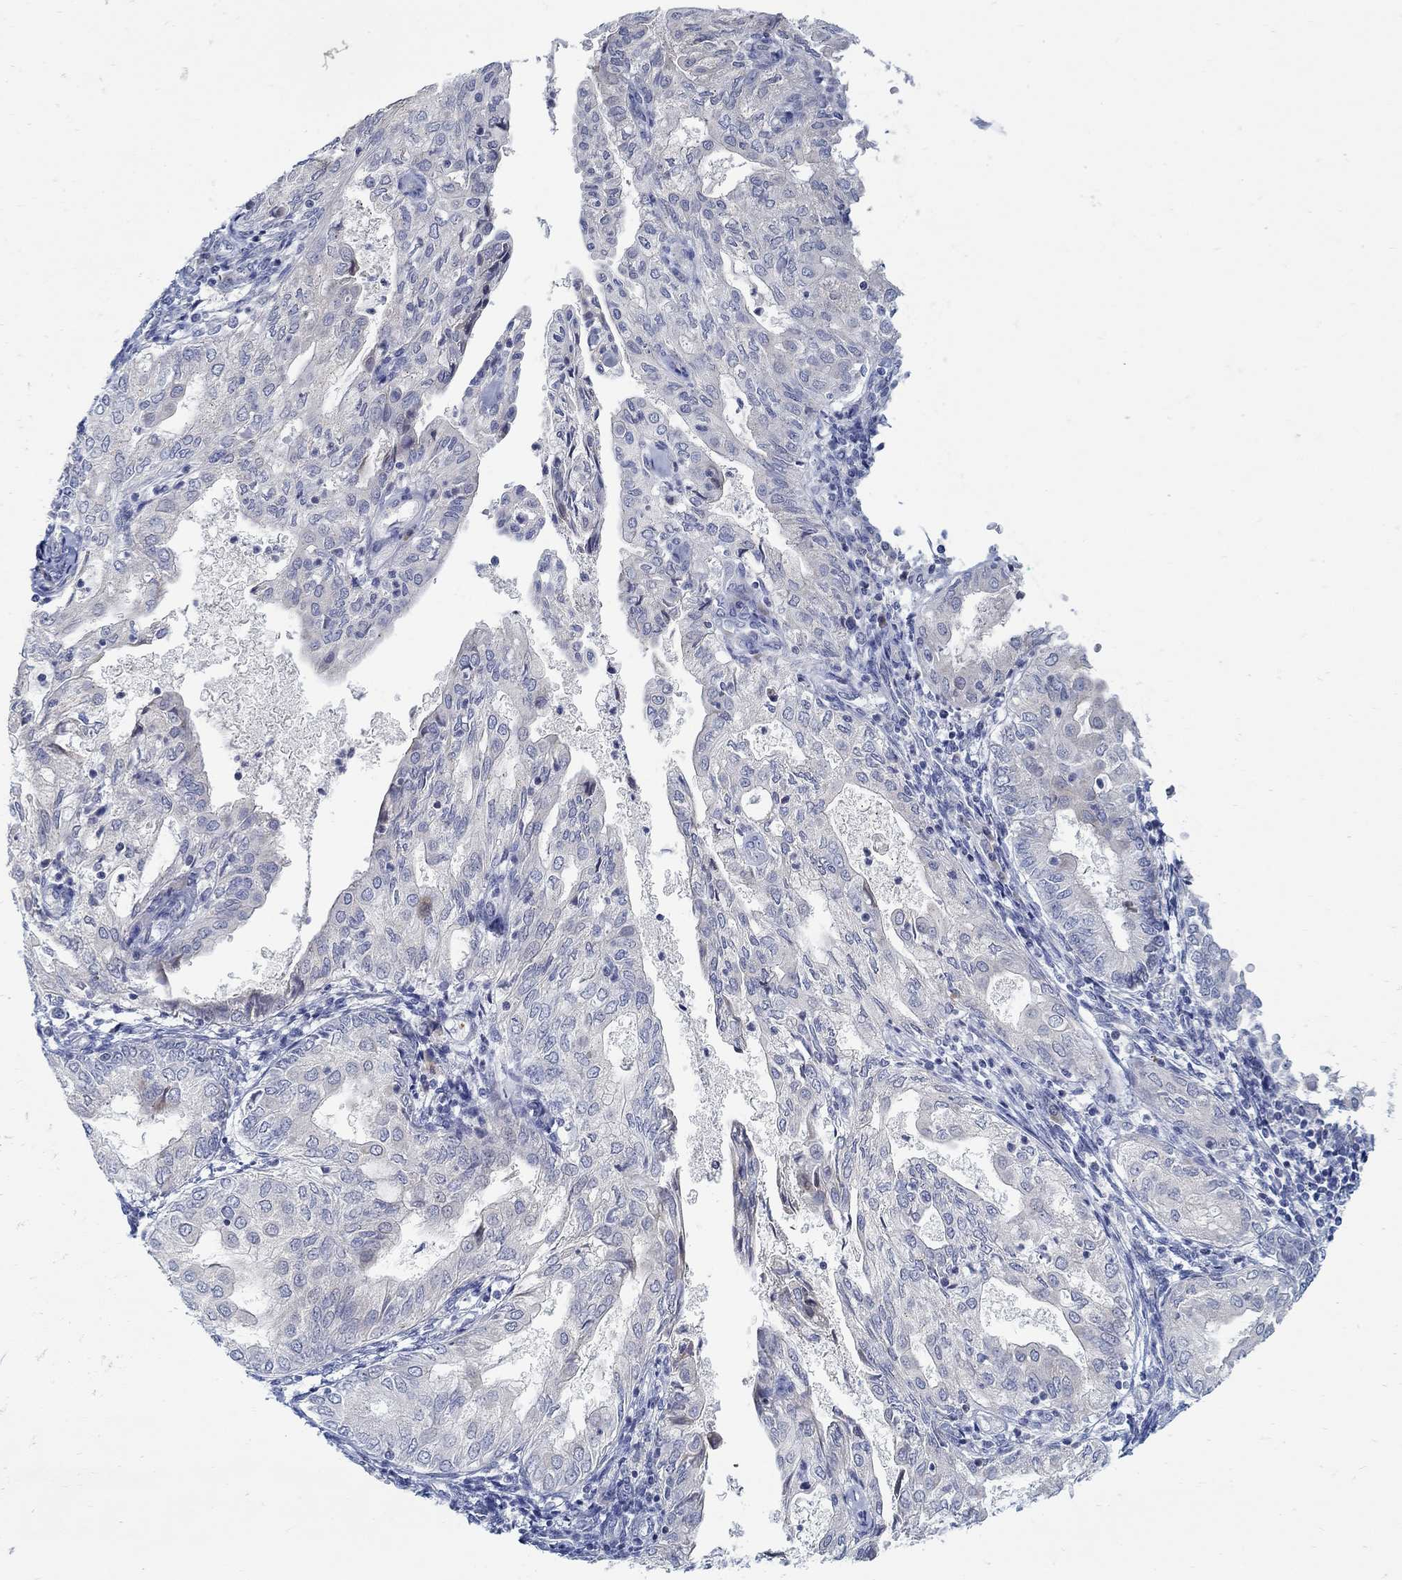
{"staining": {"intensity": "negative", "quantity": "none", "location": "none"}, "tissue": "endometrial cancer", "cell_type": "Tumor cells", "image_type": "cancer", "snomed": [{"axis": "morphology", "description": "Adenocarcinoma, NOS"}, {"axis": "topography", "description": "Endometrium"}], "caption": "Human endometrial adenocarcinoma stained for a protein using immunohistochemistry (IHC) exhibits no expression in tumor cells.", "gene": "ANO7", "patient": {"sex": "female", "age": 68}}